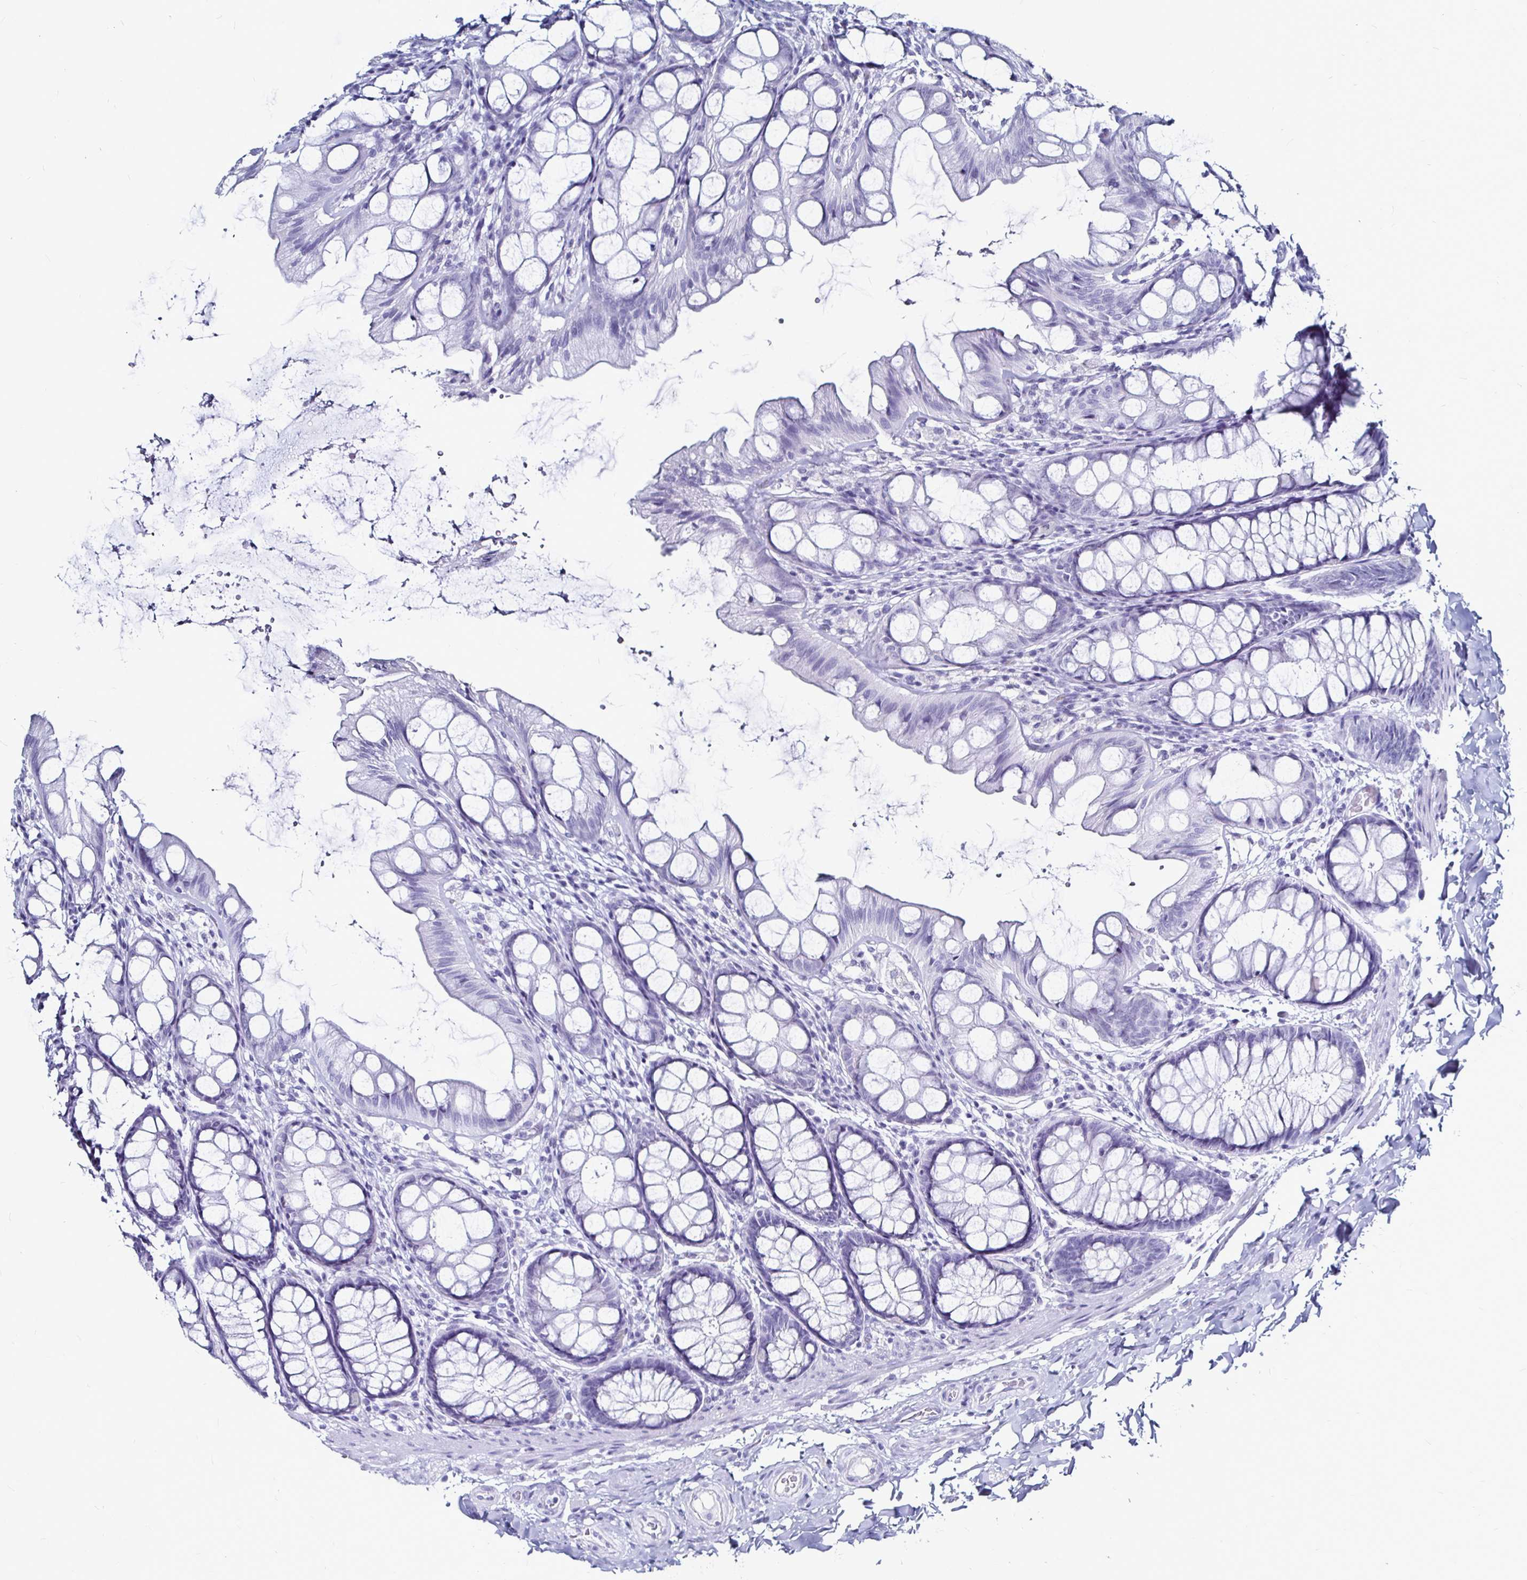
{"staining": {"intensity": "negative", "quantity": "none", "location": "none"}, "tissue": "colon", "cell_type": "Endothelial cells", "image_type": "normal", "snomed": [{"axis": "morphology", "description": "Normal tissue, NOS"}, {"axis": "topography", "description": "Colon"}], "caption": "Immunohistochemistry photomicrograph of benign human colon stained for a protein (brown), which exhibits no expression in endothelial cells.", "gene": "LUZP4", "patient": {"sex": "male", "age": 47}}